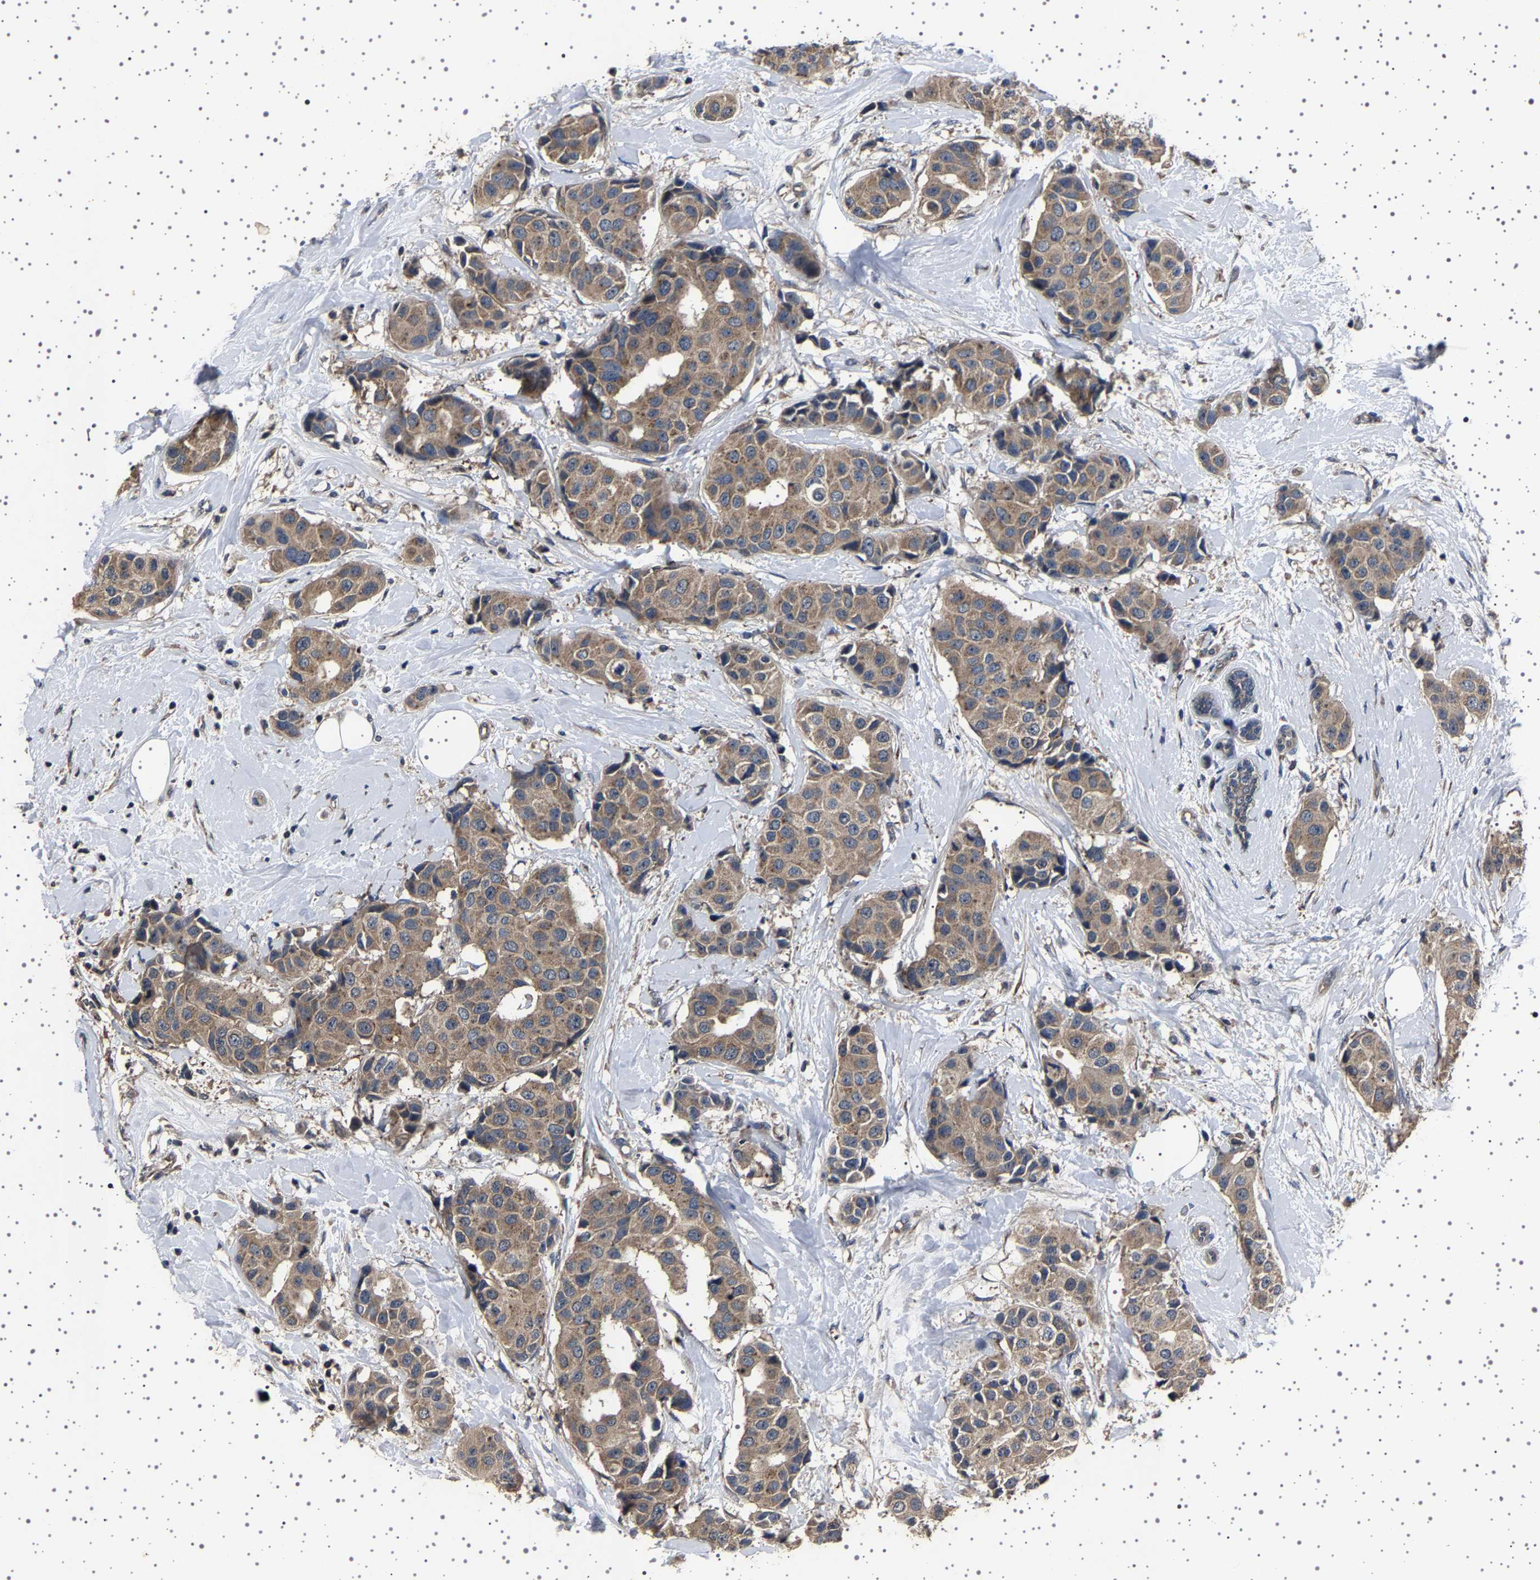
{"staining": {"intensity": "moderate", "quantity": ">75%", "location": "cytoplasmic/membranous"}, "tissue": "breast cancer", "cell_type": "Tumor cells", "image_type": "cancer", "snomed": [{"axis": "morphology", "description": "Normal tissue, NOS"}, {"axis": "morphology", "description": "Duct carcinoma"}, {"axis": "topography", "description": "Breast"}], "caption": "Protein analysis of breast cancer tissue shows moderate cytoplasmic/membranous positivity in approximately >75% of tumor cells.", "gene": "NCKAP1", "patient": {"sex": "female", "age": 39}}